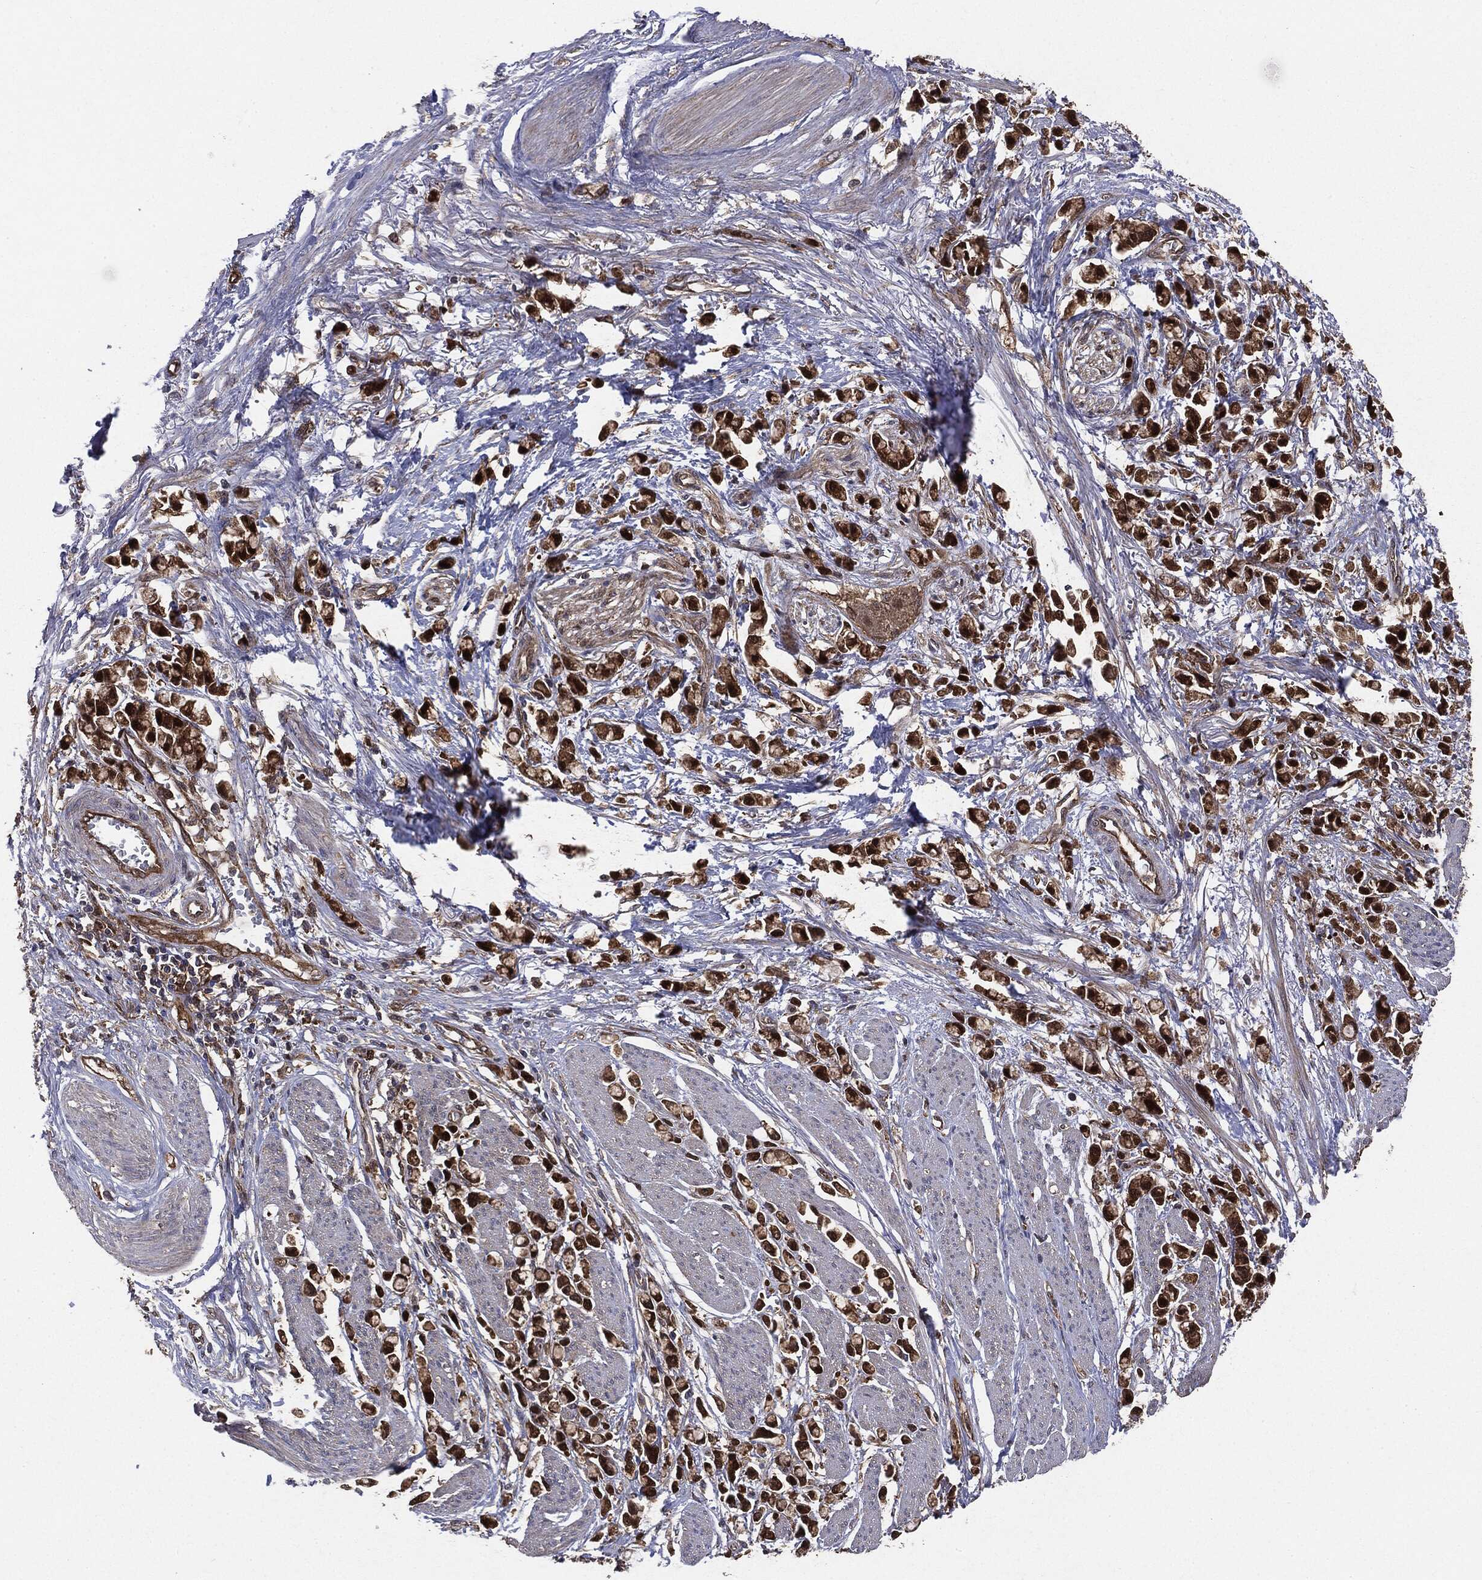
{"staining": {"intensity": "strong", "quantity": ">75%", "location": "cytoplasmic/membranous"}, "tissue": "stomach cancer", "cell_type": "Tumor cells", "image_type": "cancer", "snomed": [{"axis": "morphology", "description": "Adenocarcinoma, NOS"}, {"axis": "topography", "description": "Stomach"}], "caption": "This is an image of IHC staining of stomach cancer (adenocarcinoma), which shows strong expression in the cytoplasmic/membranous of tumor cells.", "gene": "NME1", "patient": {"sex": "female", "age": 81}}